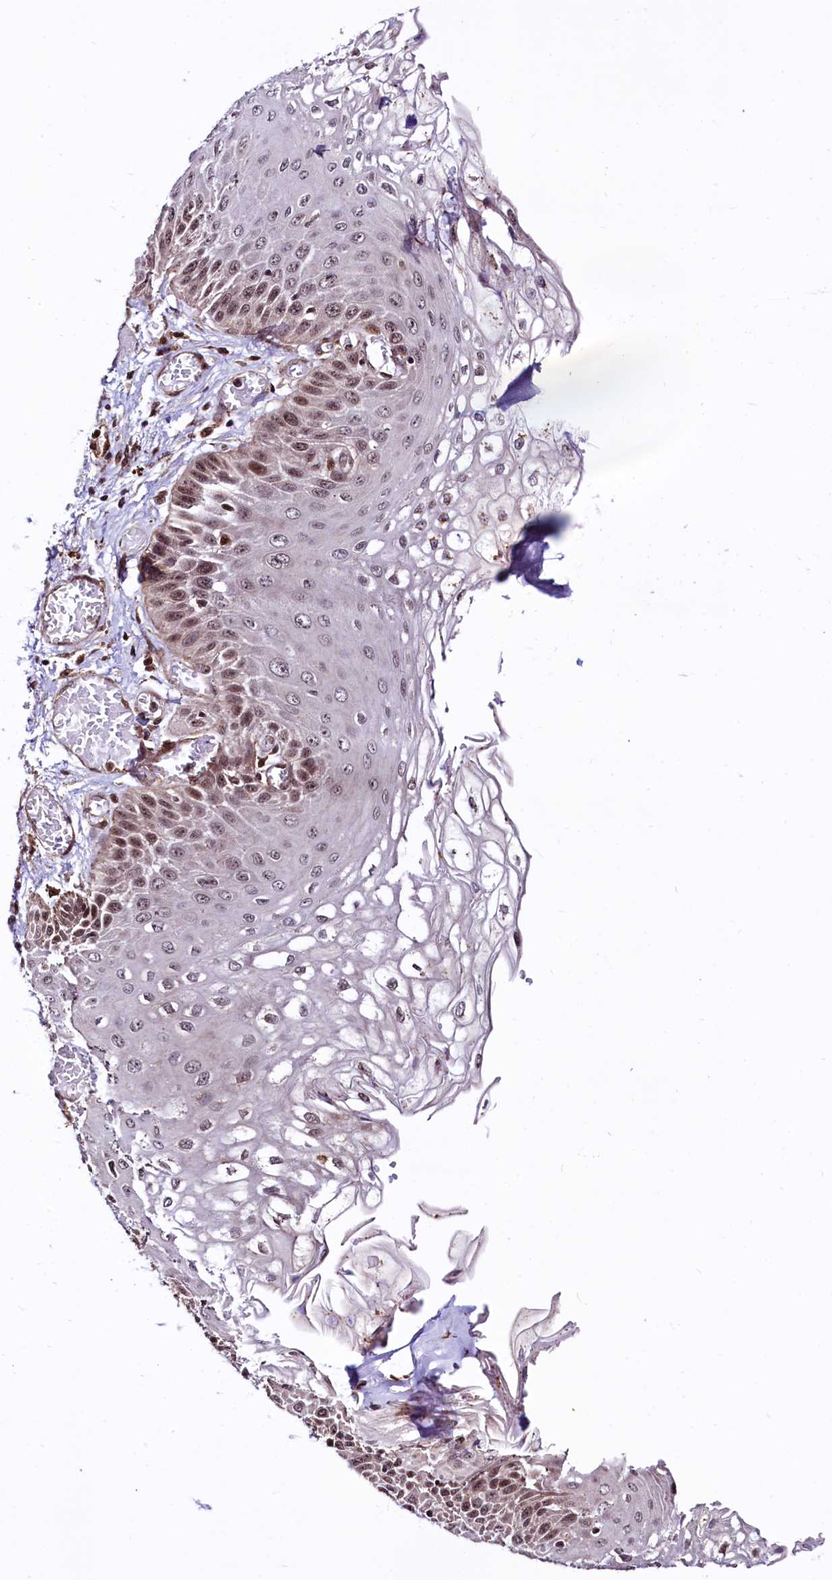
{"staining": {"intensity": "moderate", "quantity": "25%-75%", "location": "nuclear"}, "tissue": "esophagus", "cell_type": "Squamous epithelial cells", "image_type": "normal", "snomed": [{"axis": "morphology", "description": "Normal tissue, NOS"}, {"axis": "topography", "description": "Esophagus"}], "caption": "DAB immunohistochemical staining of benign esophagus displays moderate nuclear protein staining in about 25%-75% of squamous epithelial cells.", "gene": "PDS5B", "patient": {"sex": "male", "age": 81}}